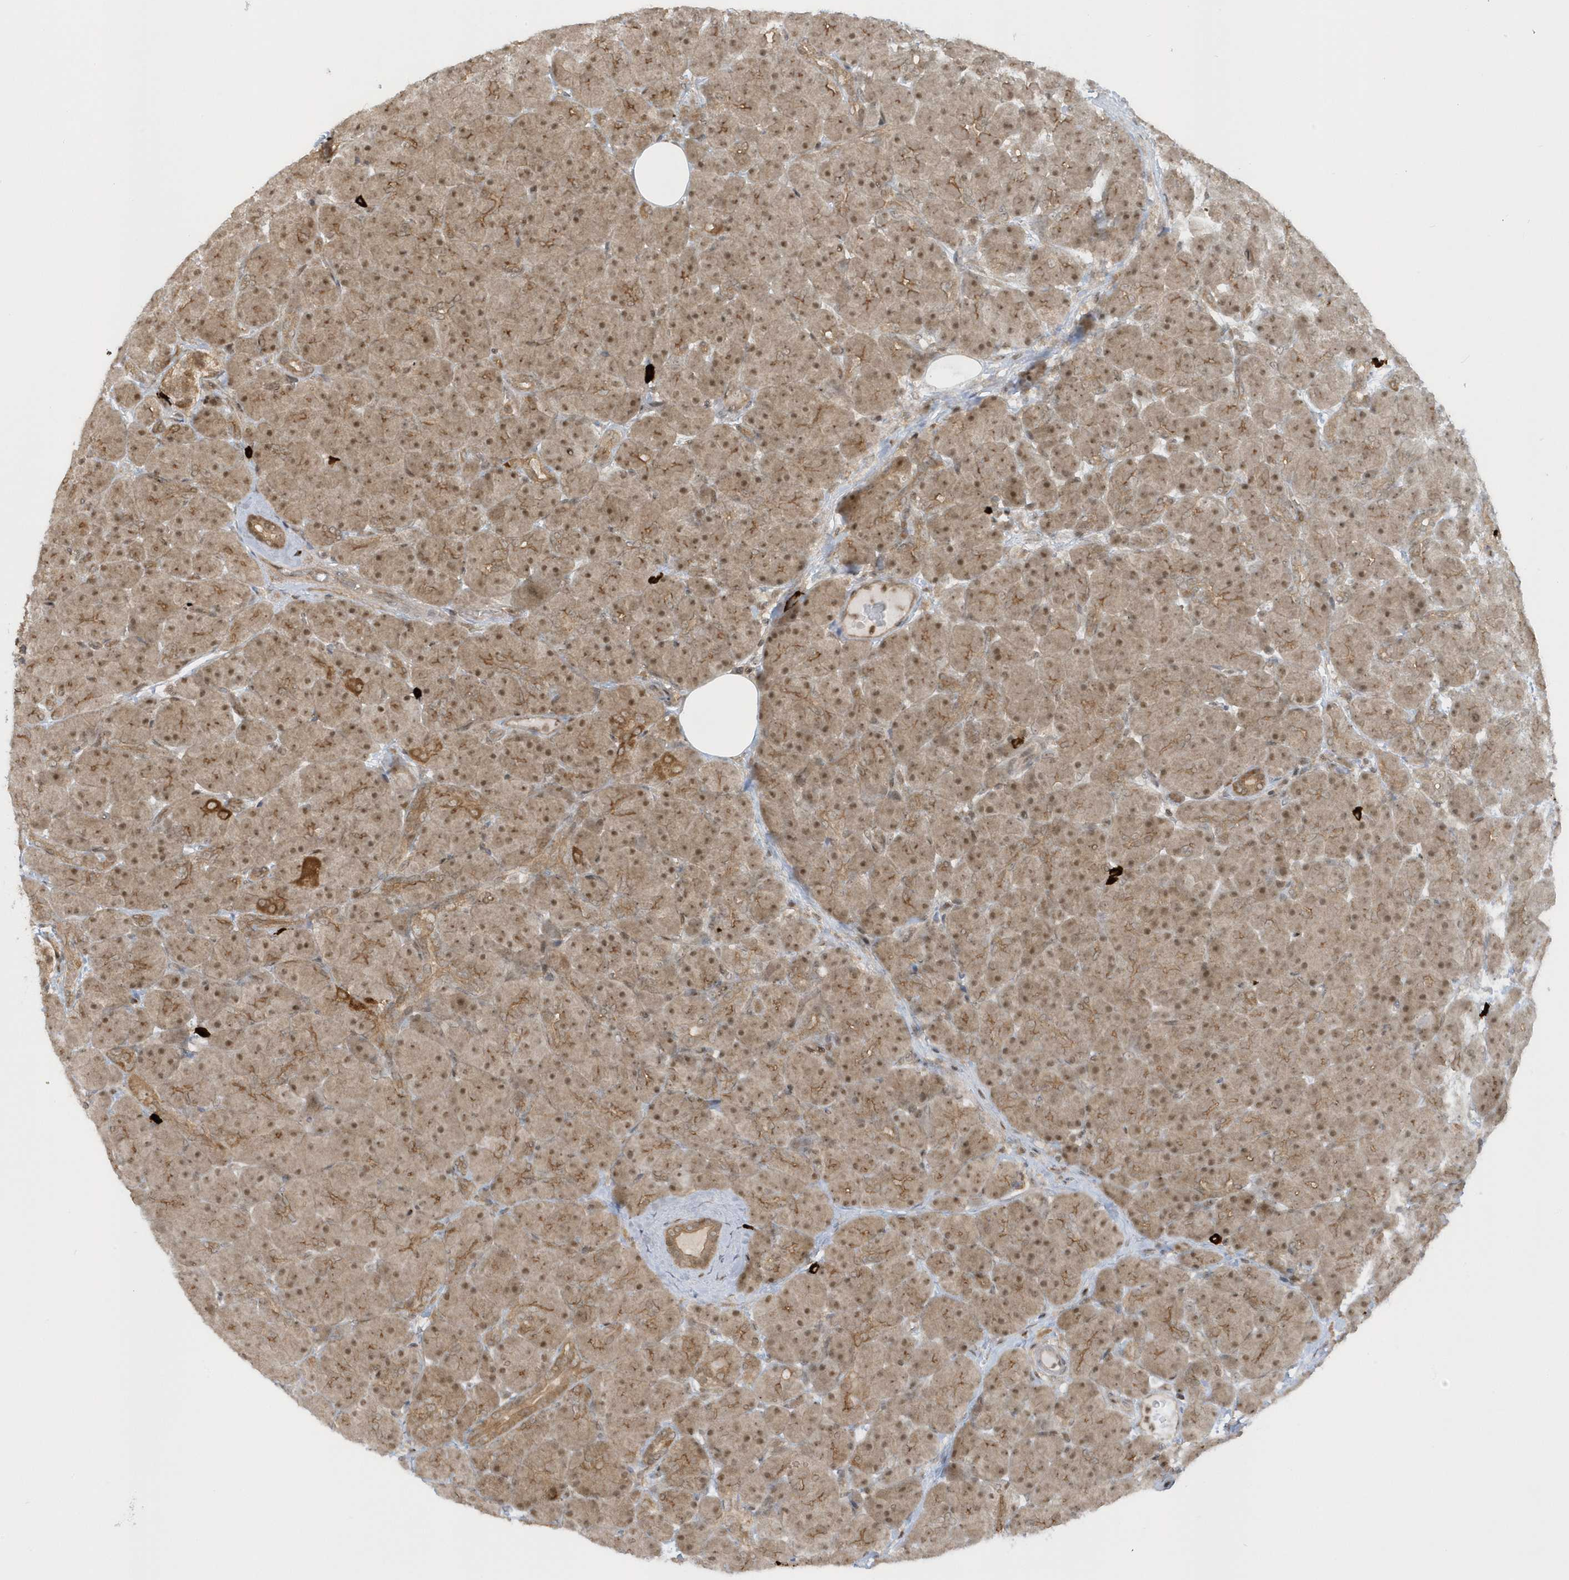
{"staining": {"intensity": "moderate", "quantity": ">75%", "location": "cytoplasmic/membranous,nuclear"}, "tissue": "pancreas", "cell_type": "Exocrine glandular cells", "image_type": "normal", "snomed": [{"axis": "morphology", "description": "Normal tissue, NOS"}, {"axis": "topography", "description": "Pancreas"}], "caption": "Pancreas was stained to show a protein in brown. There is medium levels of moderate cytoplasmic/membranous,nuclear positivity in about >75% of exocrine glandular cells. The protein is shown in brown color, while the nuclei are stained blue.", "gene": "PPP1R7", "patient": {"sex": "male", "age": 66}}